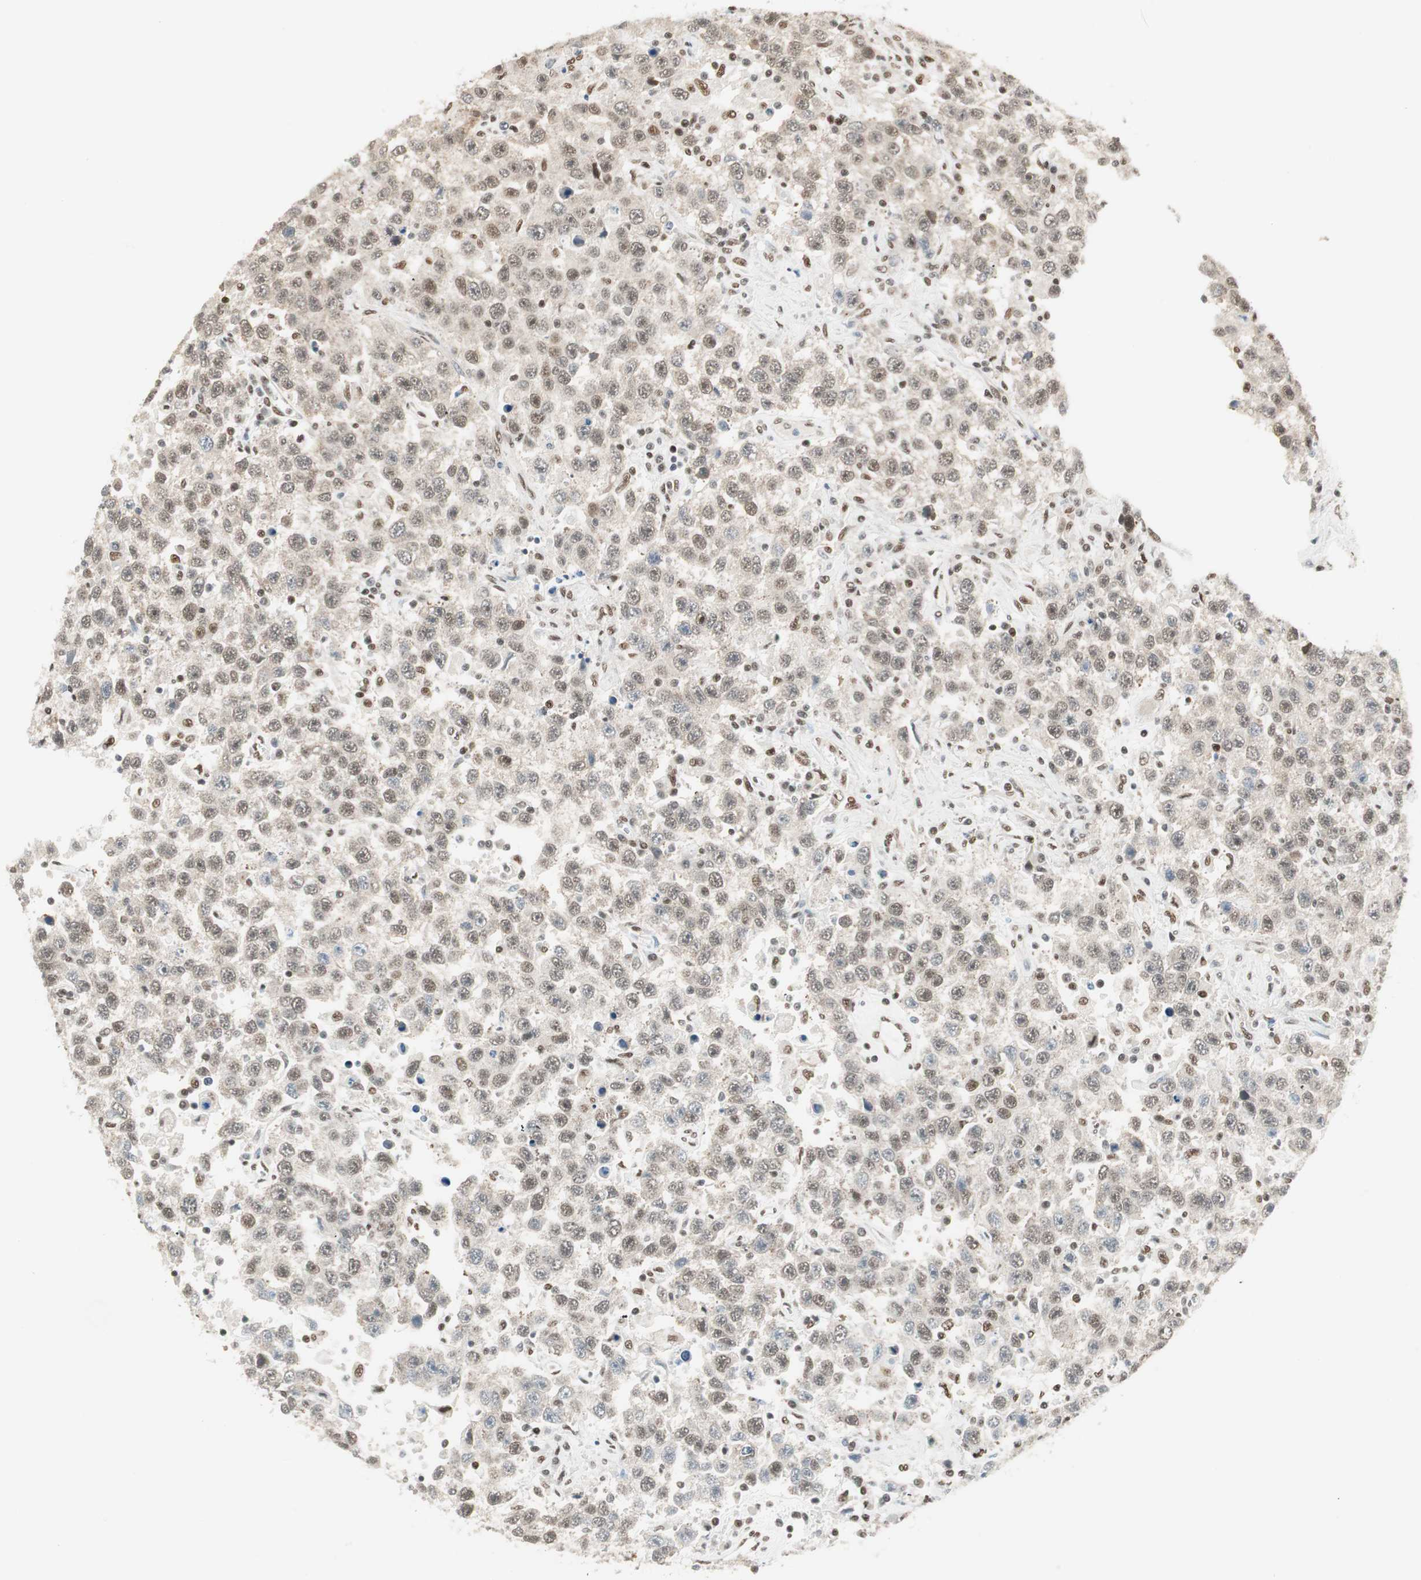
{"staining": {"intensity": "weak", "quantity": ">75%", "location": "cytoplasmic/membranous,nuclear"}, "tissue": "testis cancer", "cell_type": "Tumor cells", "image_type": "cancer", "snomed": [{"axis": "morphology", "description": "Seminoma, NOS"}, {"axis": "topography", "description": "Testis"}], "caption": "Testis seminoma stained with DAB immunohistochemistry reveals low levels of weak cytoplasmic/membranous and nuclear expression in about >75% of tumor cells. (DAB (3,3'-diaminobenzidine) = brown stain, brightfield microscopy at high magnification).", "gene": "ZBTB17", "patient": {"sex": "male", "age": 41}}